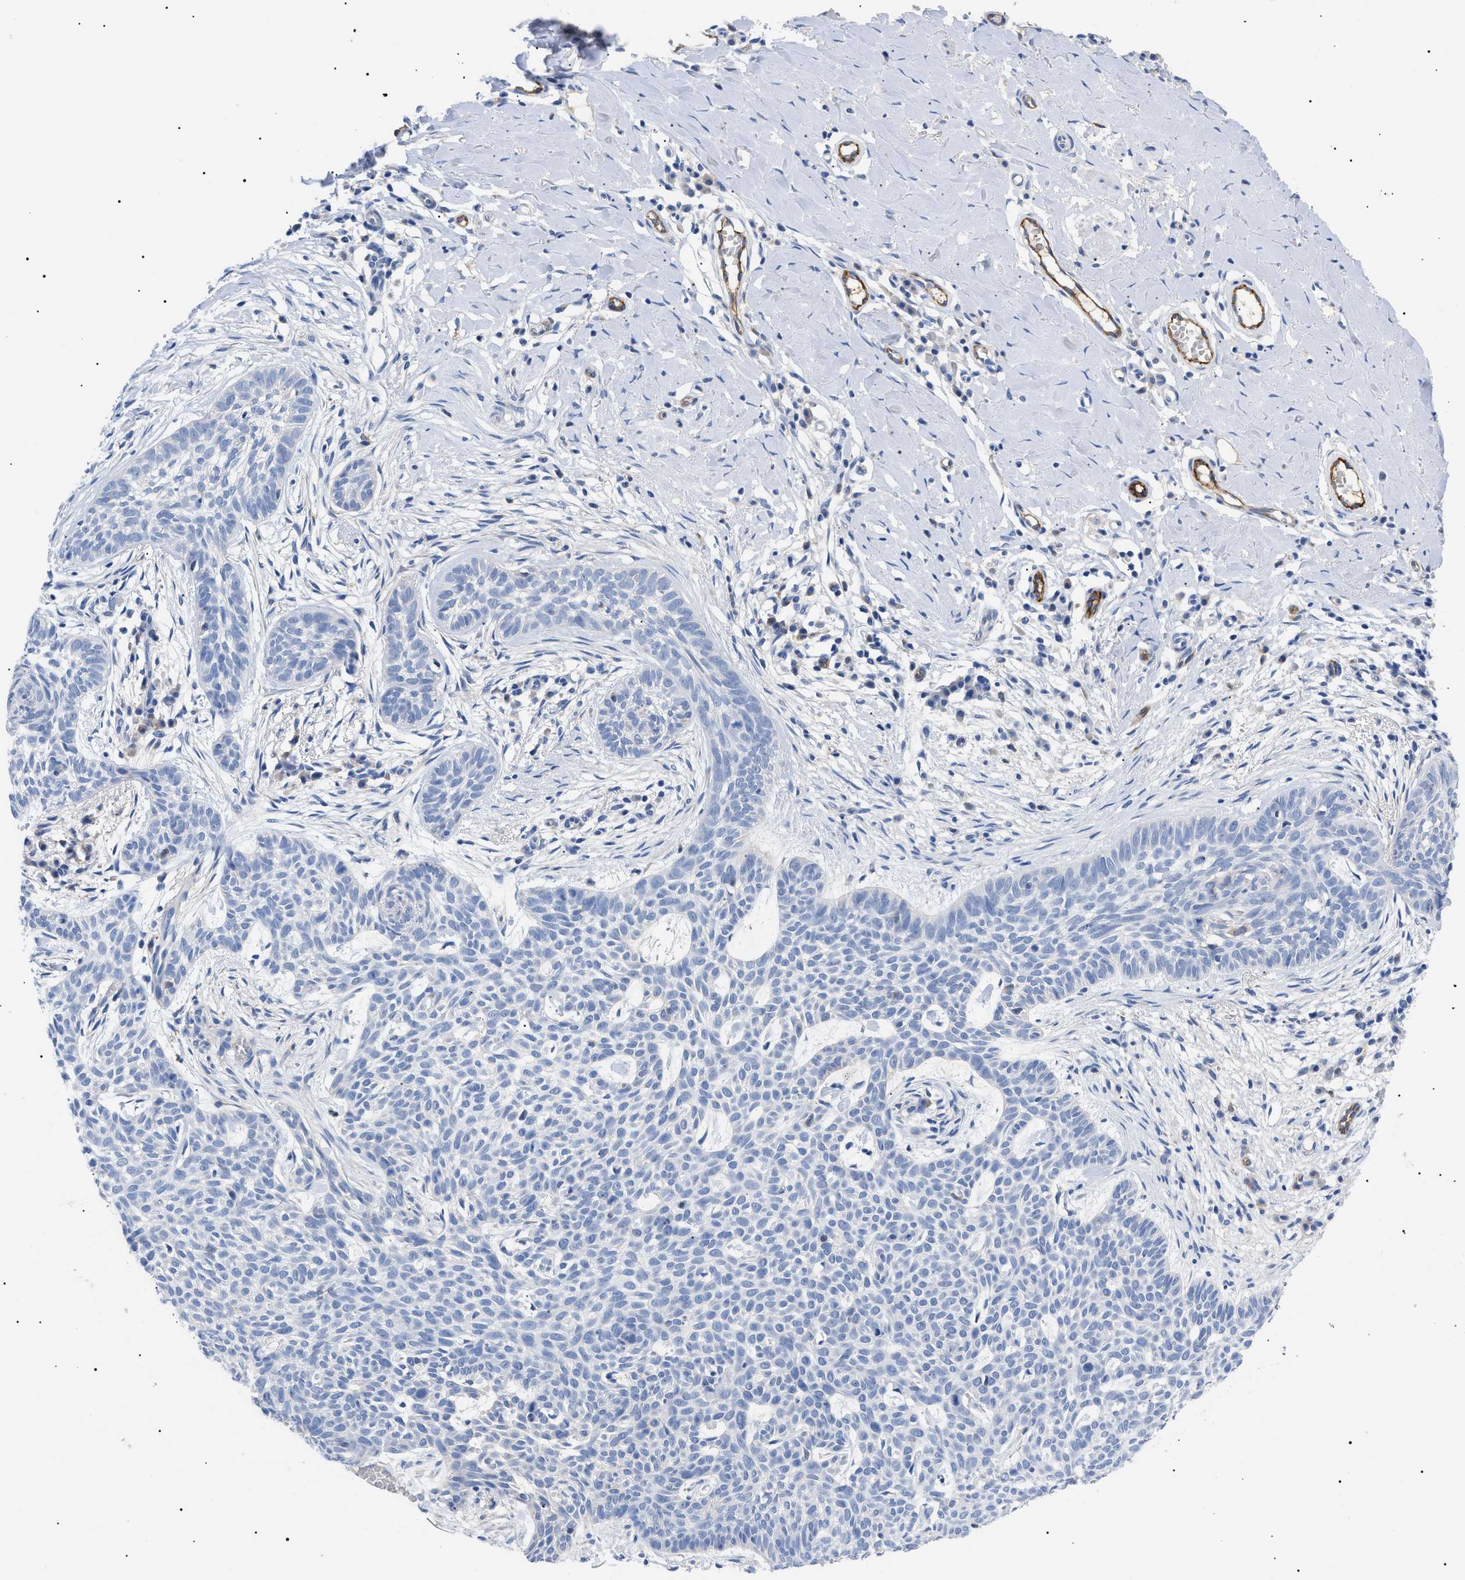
{"staining": {"intensity": "negative", "quantity": "none", "location": "none"}, "tissue": "skin cancer", "cell_type": "Tumor cells", "image_type": "cancer", "snomed": [{"axis": "morphology", "description": "Basal cell carcinoma"}, {"axis": "topography", "description": "Skin"}], "caption": "Tumor cells show no significant protein positivity in basal cell carcinoma (skin).", "gene": "ACKR1", "patient": {"sex": "female", "age": 59}}